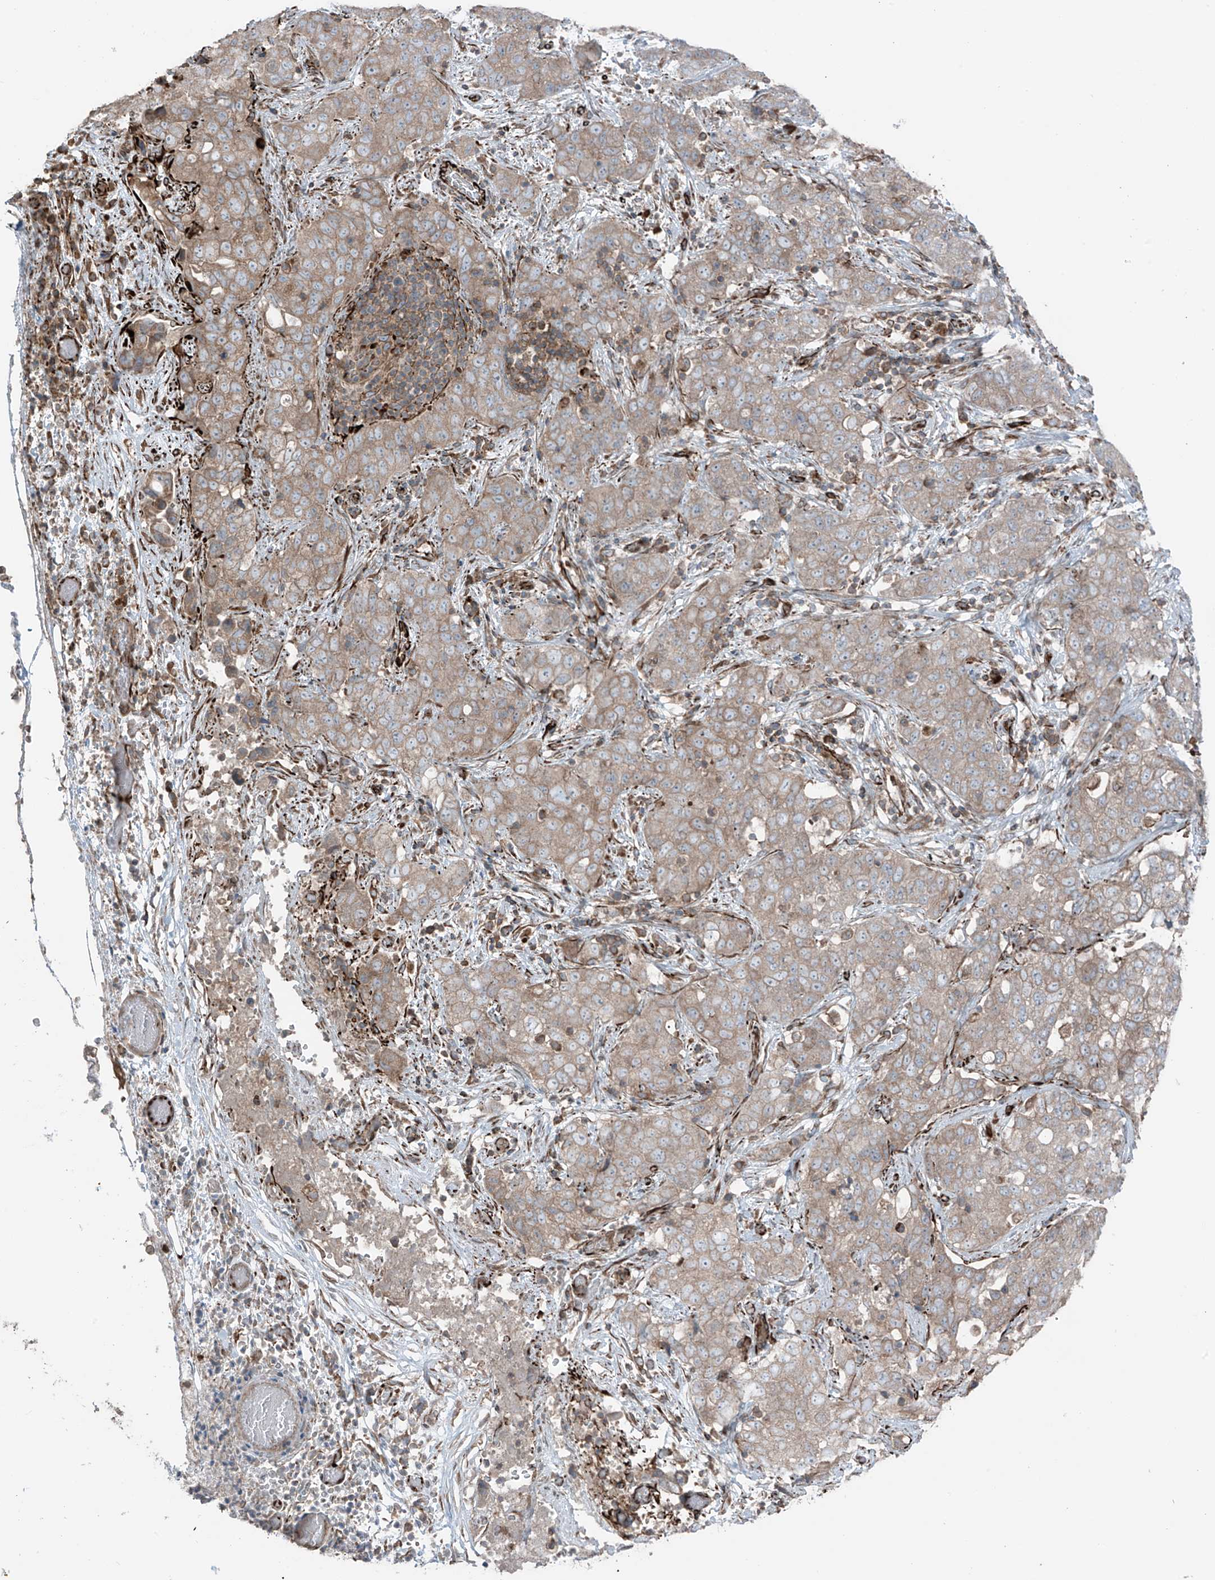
{"staining": {"intensity": "weak", "quantity": ">75%", "location": "cytoplasmic/membranous"}, "tissue": "stomach cancer", "cell_type": "Tumor cells", "image_type": "cancer", "snomed": [{"axis": "morphology", "description": "Normal tissue, NOS"}, {"axis": "morphology", "description": "Adenocarcinoma, NOS"}, {"axis": "topography", "description": "Lymph node"}, {"axis": "topography", "description": "Stomach"}], "caption": "Human stomach cancer (adenocarcinoma) stained with a brown dye exhibits weak cytoplasmic/membranous positive staining in approximately >75% of tumor cells.", "gene": "ERLEC1", "patient": {"sex": "male", "age": 48}}